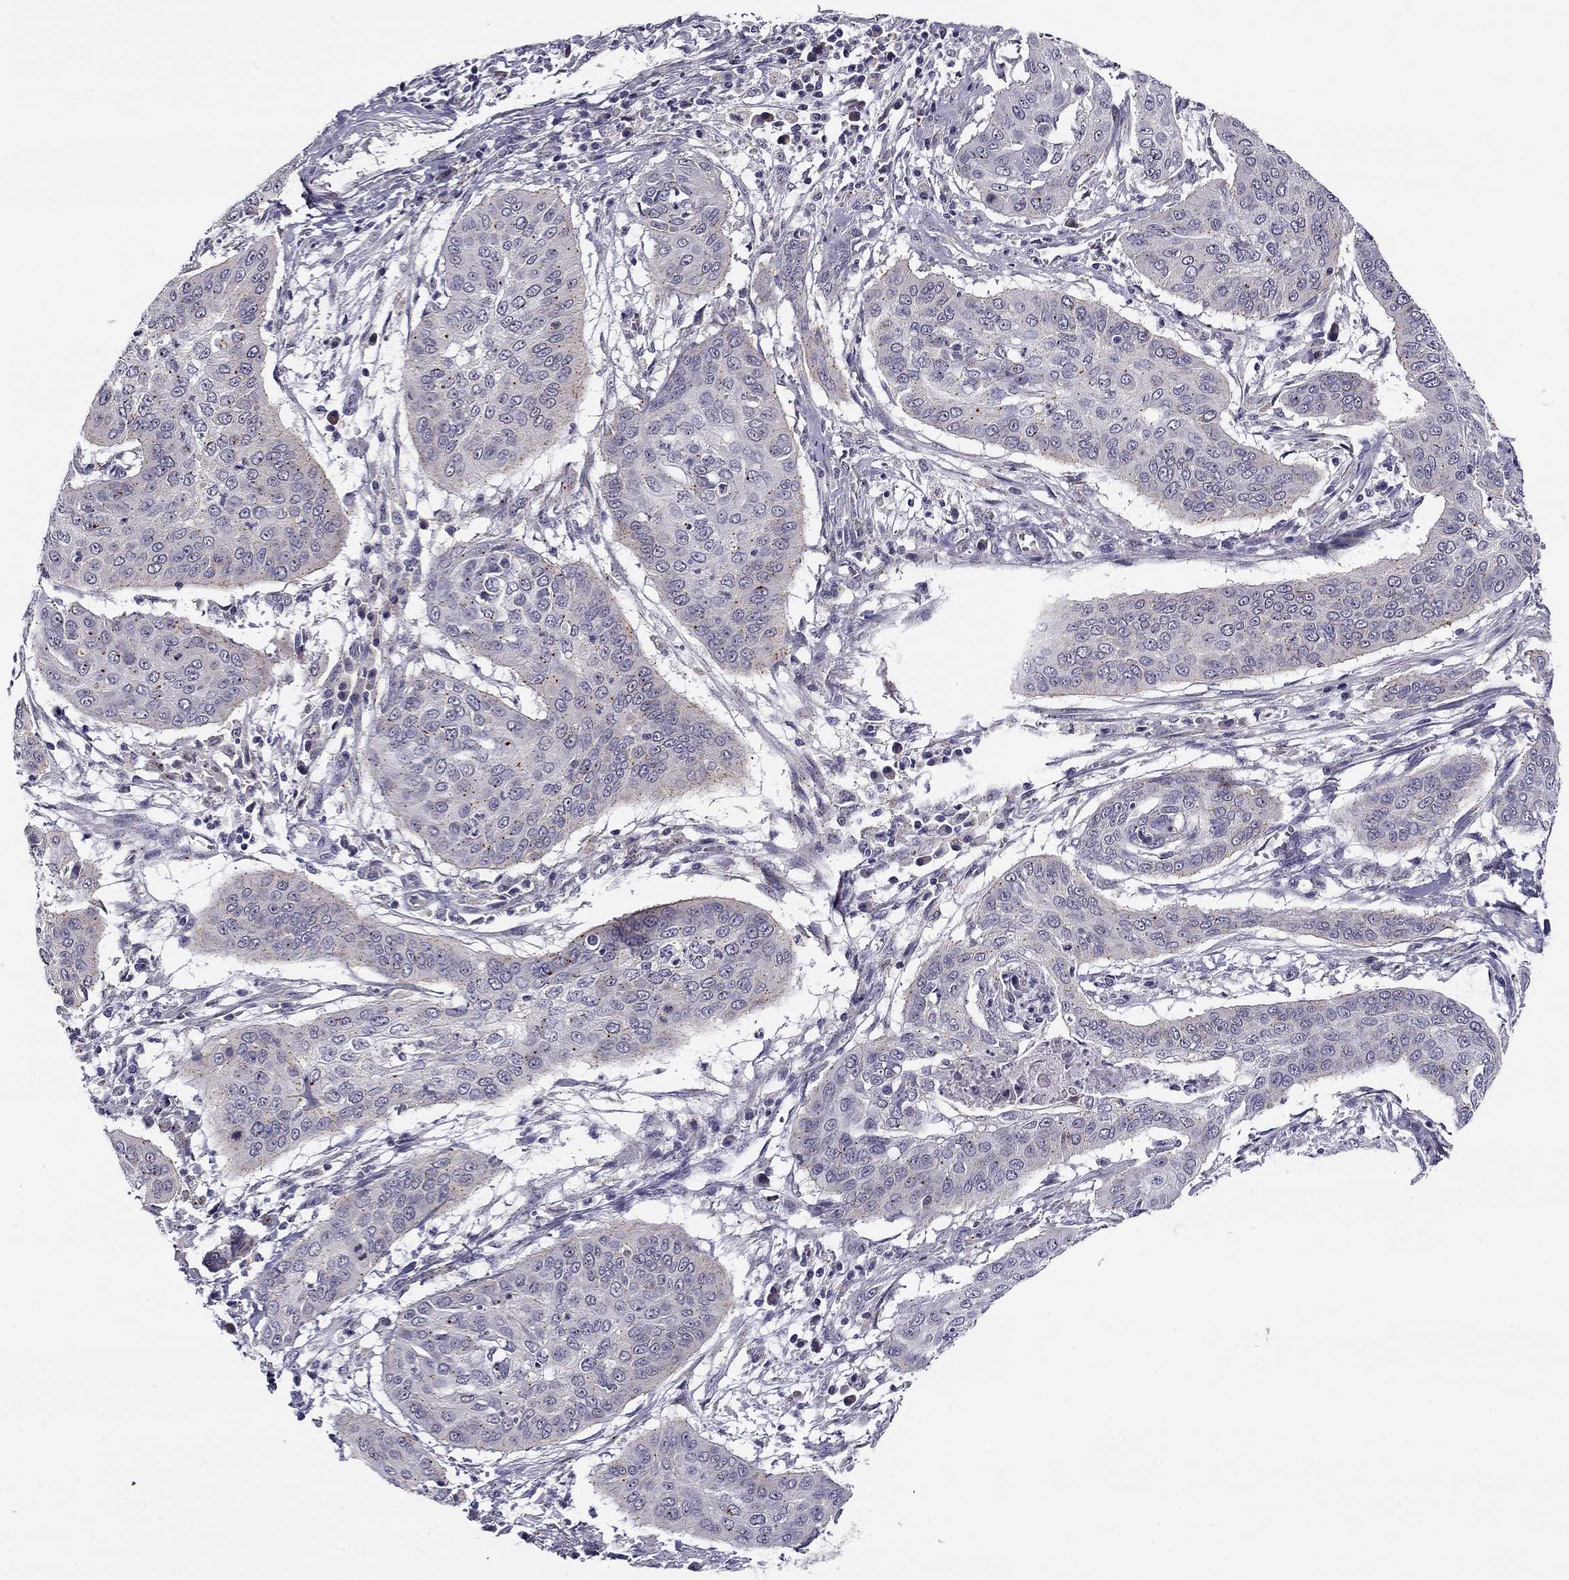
{"staining": {"intensity": "negative", "quantity": "none", "location": "none"}, "tissue": "cervical cancer", "cell_type": "Tumor cells", "image_type": "cancer", "snomed": [{"axis": "morphology", "description": "Squamous cell carcinoma, NOS"}, {"axis": "topography", "description": "Cervix"}], "caption": "Cervical cancer (squamous cell carcinoma) was stained to show a protein in brown. There is no significant expression in tumor cells.", "gene": "CNR1", "patient": {"sex": "female", "age": 39}}